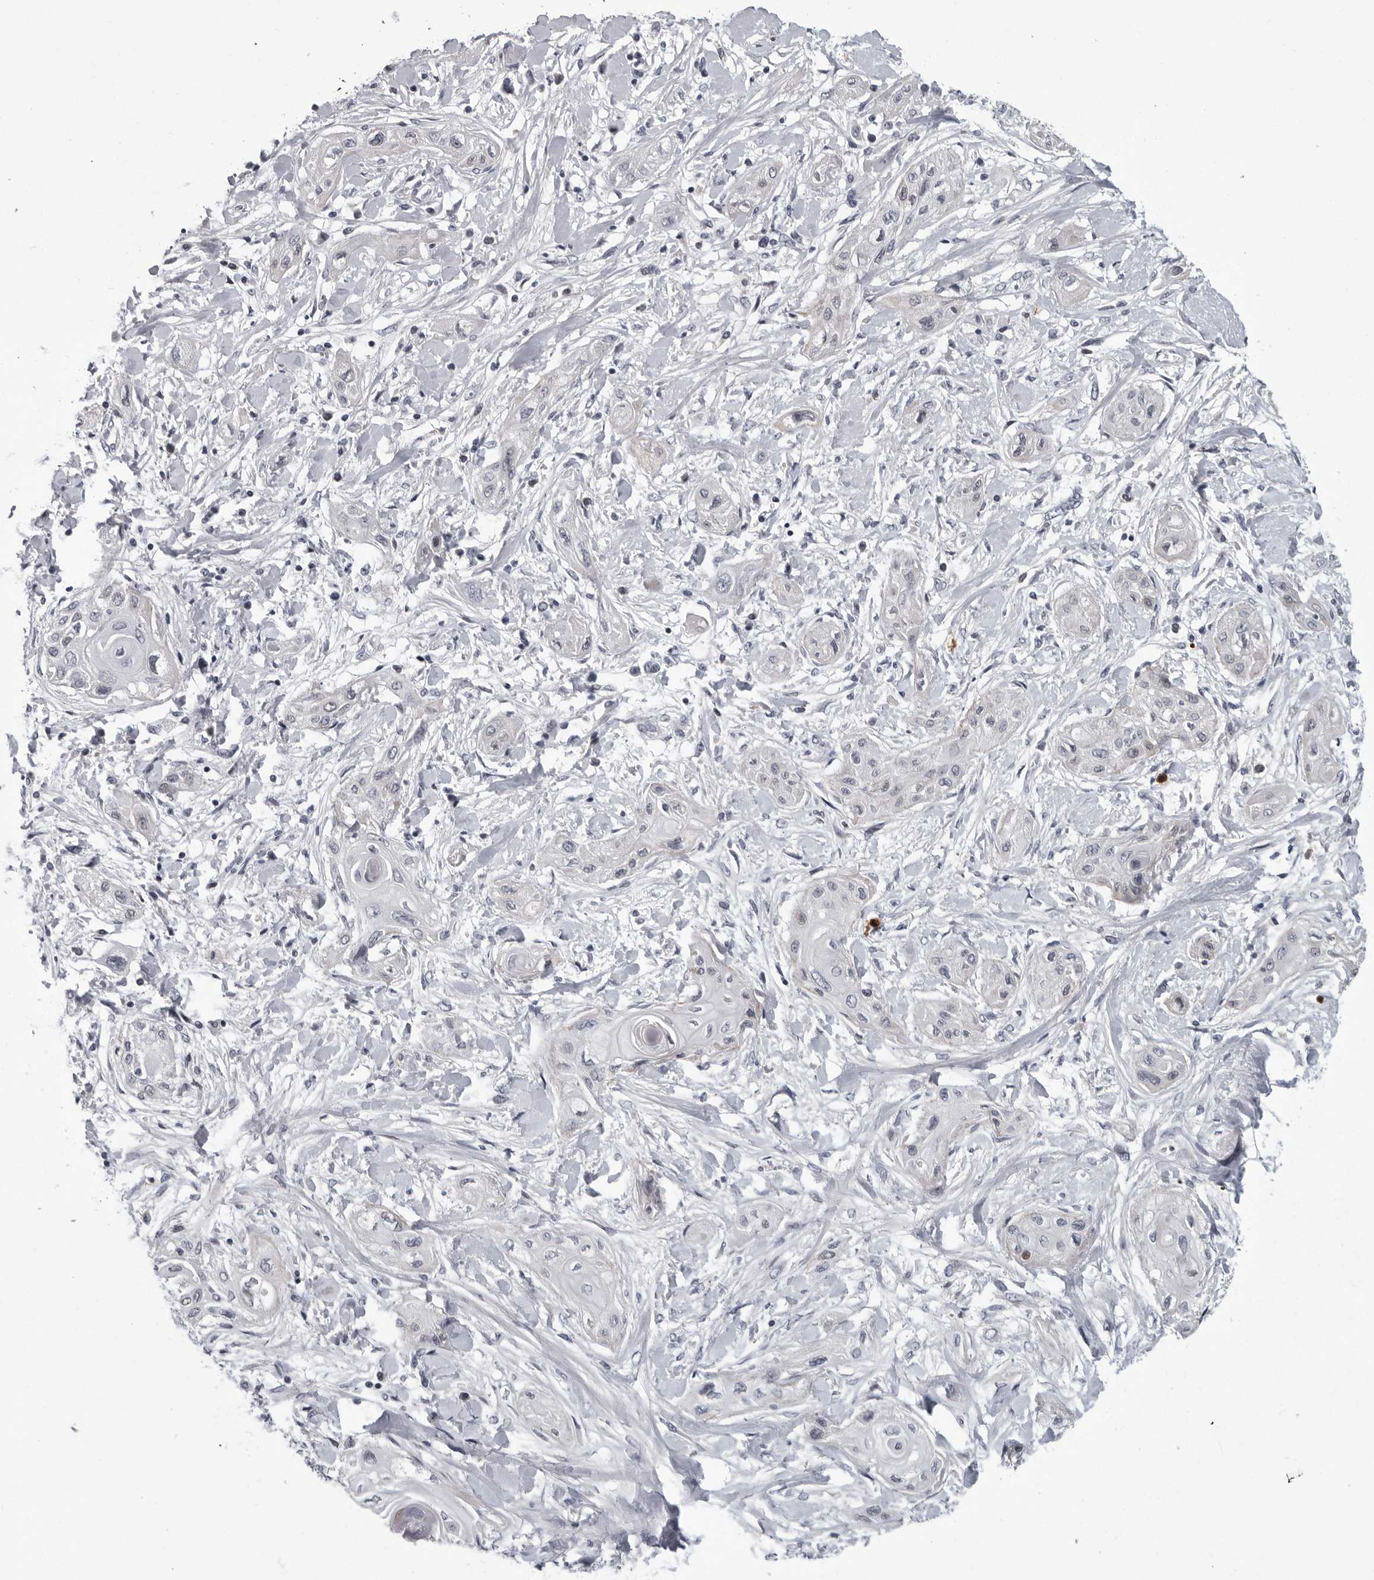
{"staining": {"intensity": "negative", "quantity": "none", "location": "none"}, "tissue": "lung cancer", "cell_type": "Tumor cells", "image_type": "cancer", "snomed": [{"axis": "morphology", "description": "Squamous cell carcinoma, NOS"}, {"axis": "topography", "description": "Lung"}], "caption": "Immunohistochemical staining of squamous cell carcinoma (lung) displays no significant staining in tumor cells.", "gene": "SLC25A39", "patient": {"sex": "female", "age": 47}}